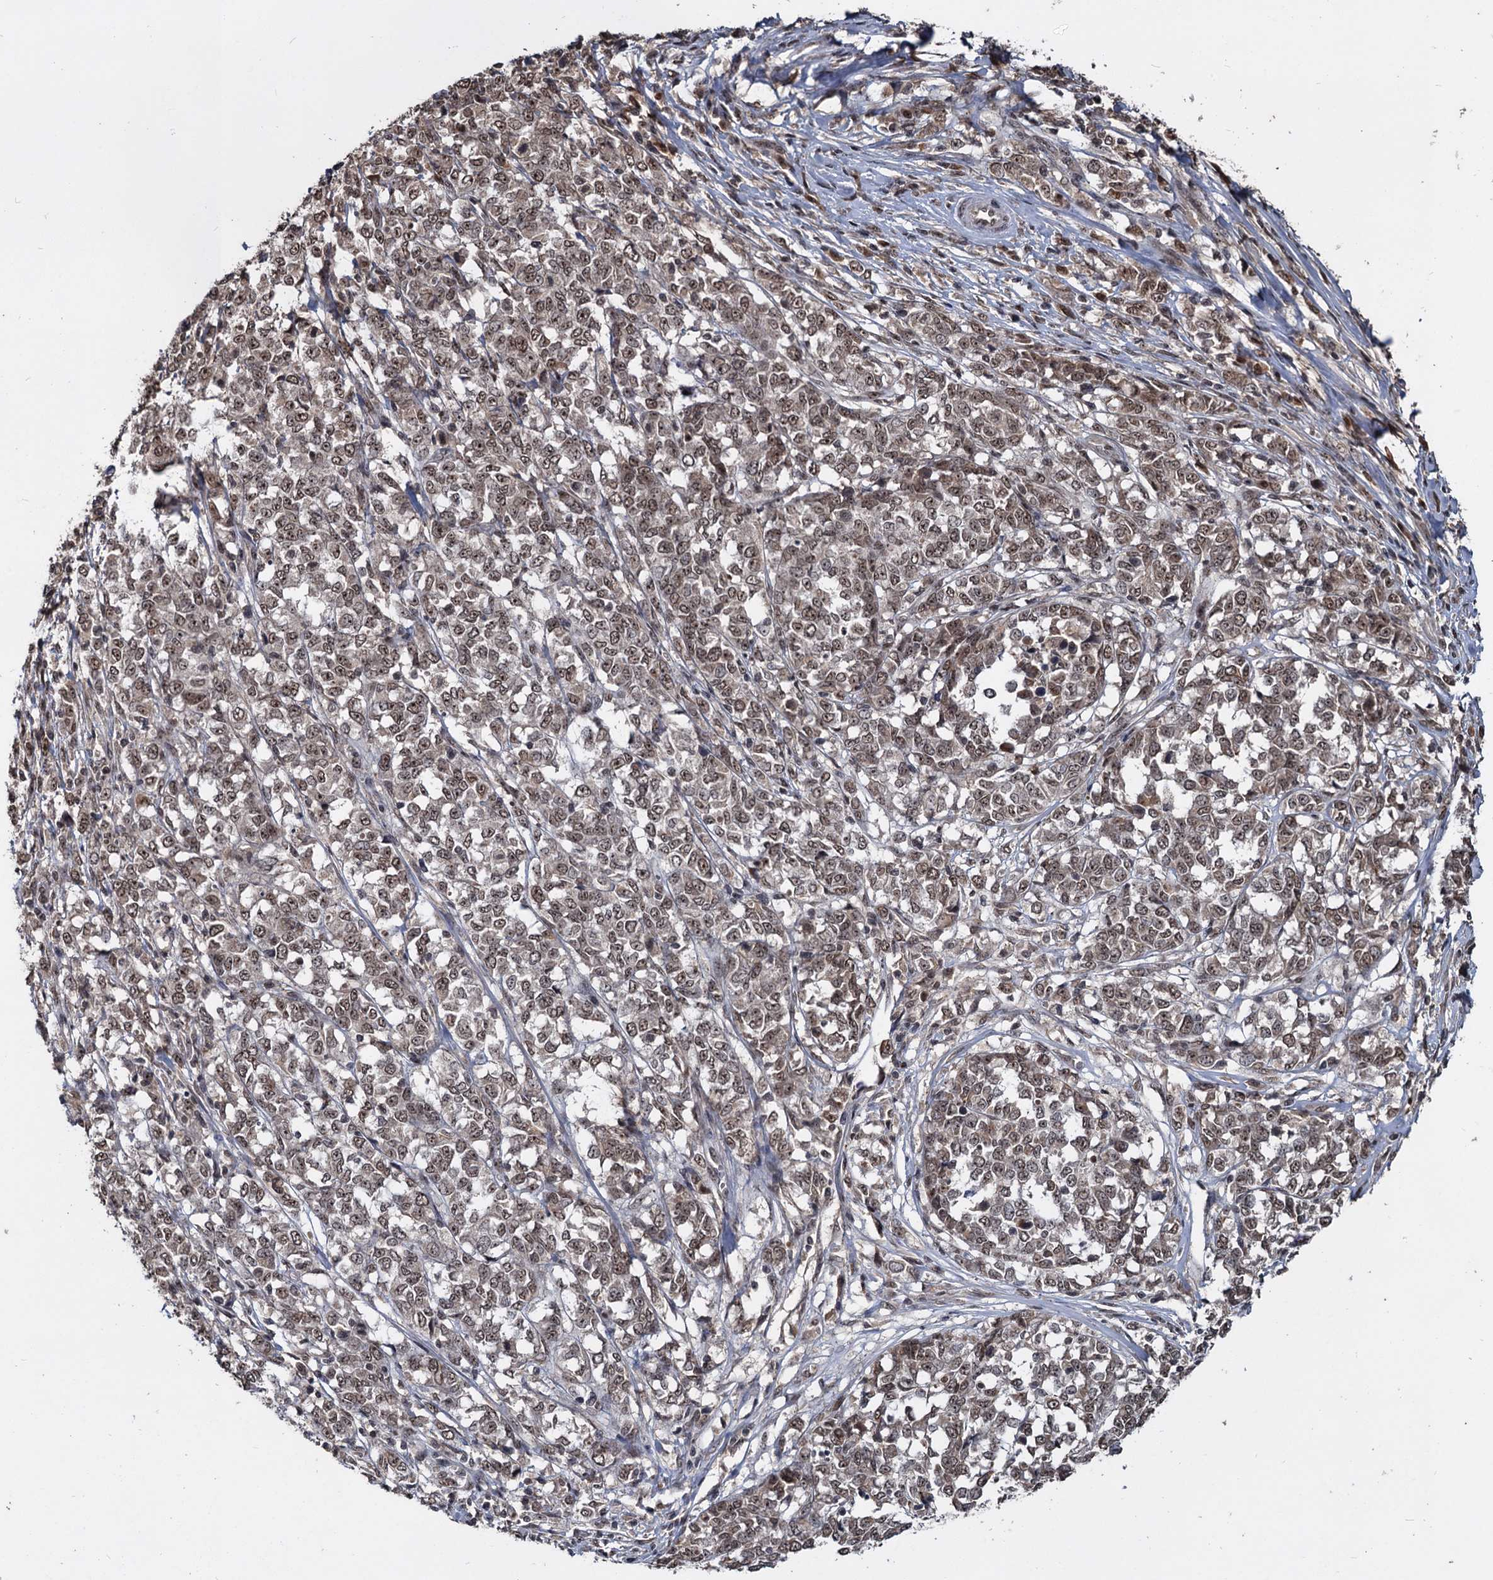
{"staining": {"intensity": "moderate", "quantity": ">75%", "location": "nuclear"}, "tissue": "melanoma", "cell_type": "Tumor cells", "image_type": "cancer", "snomed": [{"axis": "morphology", "description": "Malignant melanoma, NOS"}, {"axis": "topography", "description": "Skin"}], "caption": "About >75% of tumor cells in human malignant melanoma display moderate nuclear protein expression as visualized by brown immunohistochemical staining.", "gene": "FAM216B", "patient": {"sex": "female", "age": 72}}